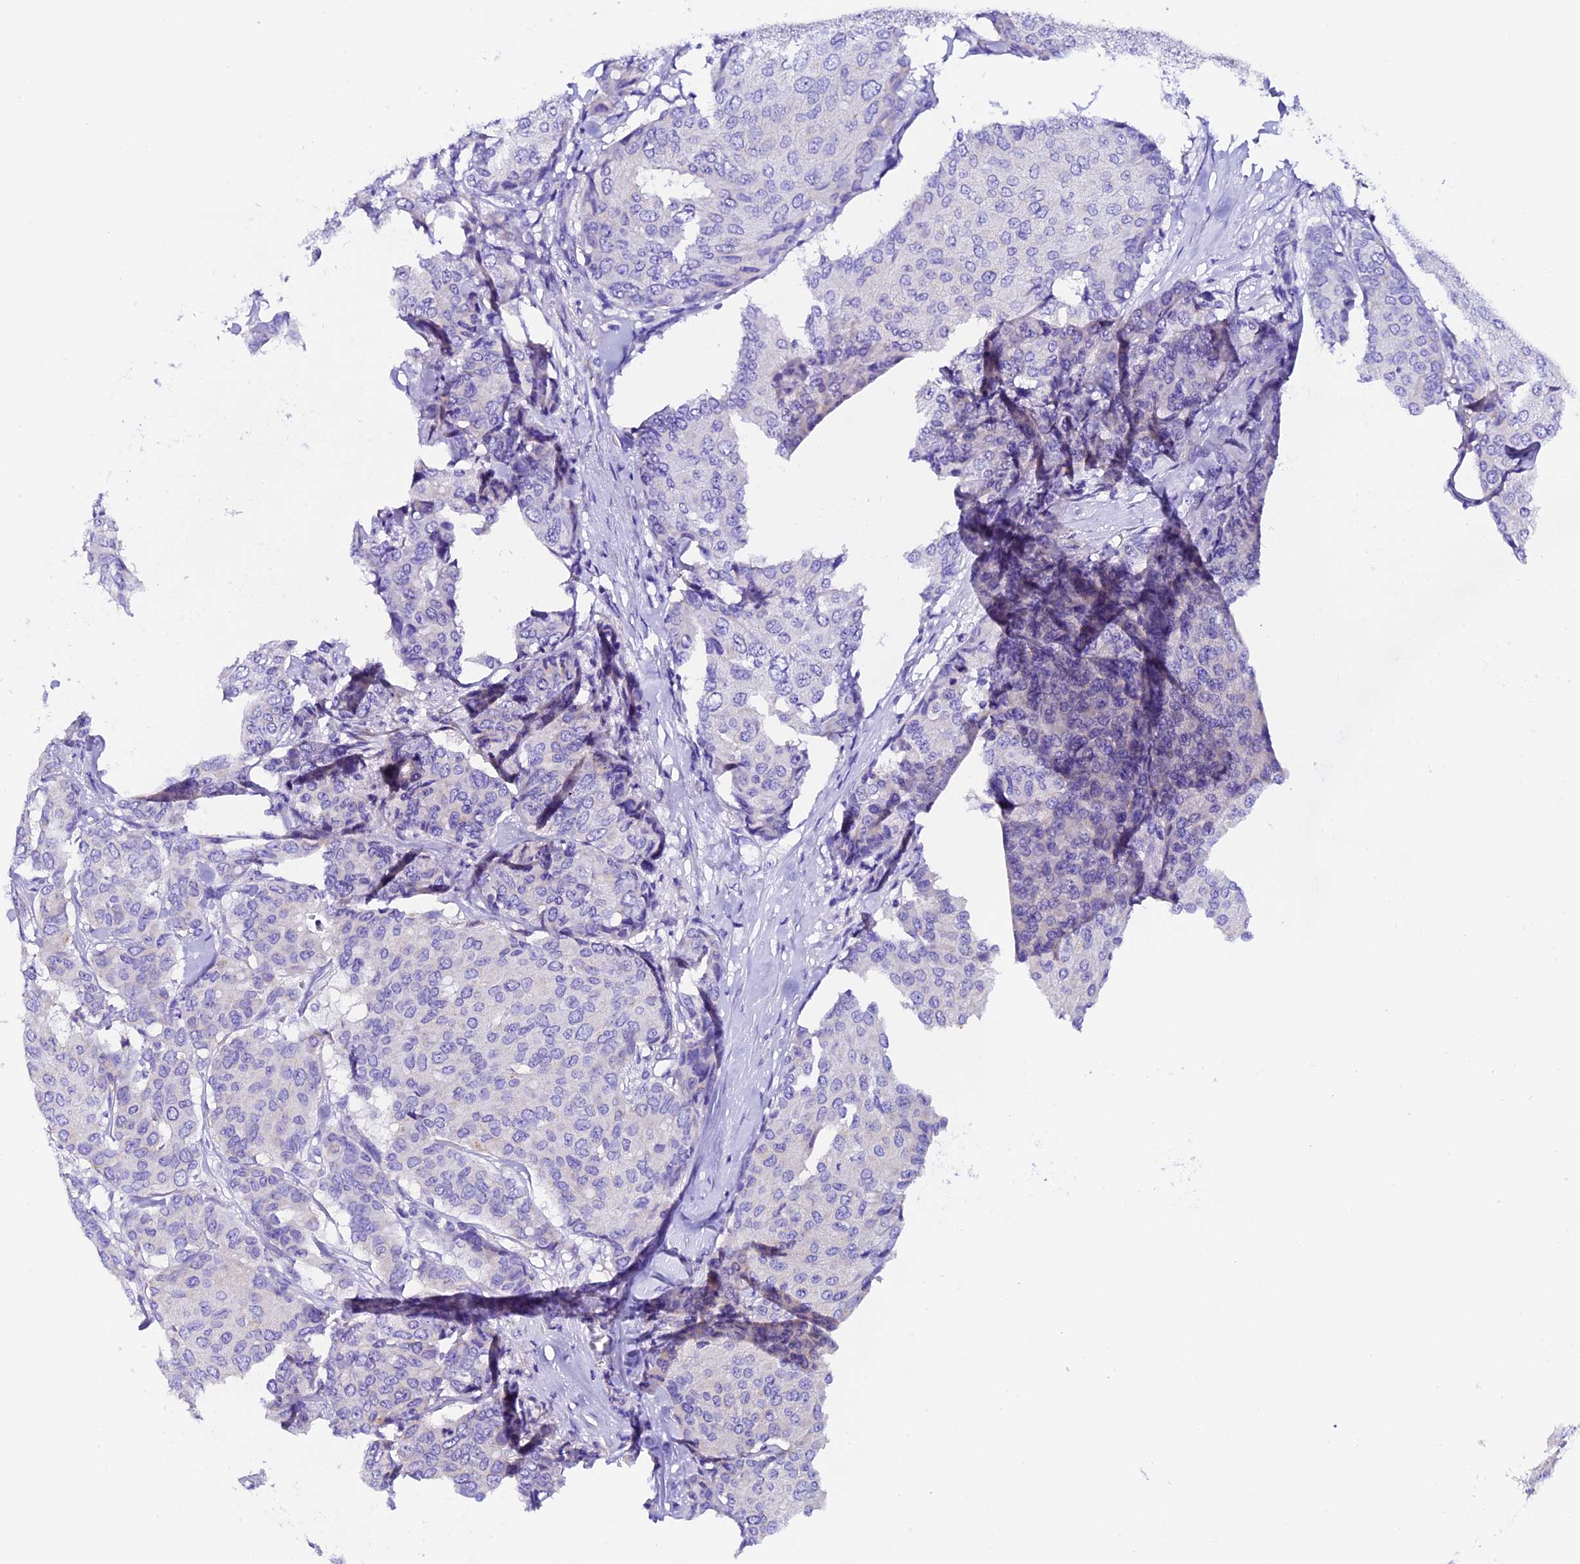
{"staining": {"intensity": "negative", "quantity": "none", "location": "none"}, "tissue": "breast cancer", "cell_type": "Tumor cells", "image_type": "cancer", "snomed": [{"axis": "morphology", "description": "Duct carcinoma"}, {"axis": "topography", "description": "Breast"}], "caption": "This is an immunohistochemistry micrograph of breast cancer. There is no positivity in tumor cells.", "gene": "COMTD1", "patient": {"sex": "female", "age": 75}}